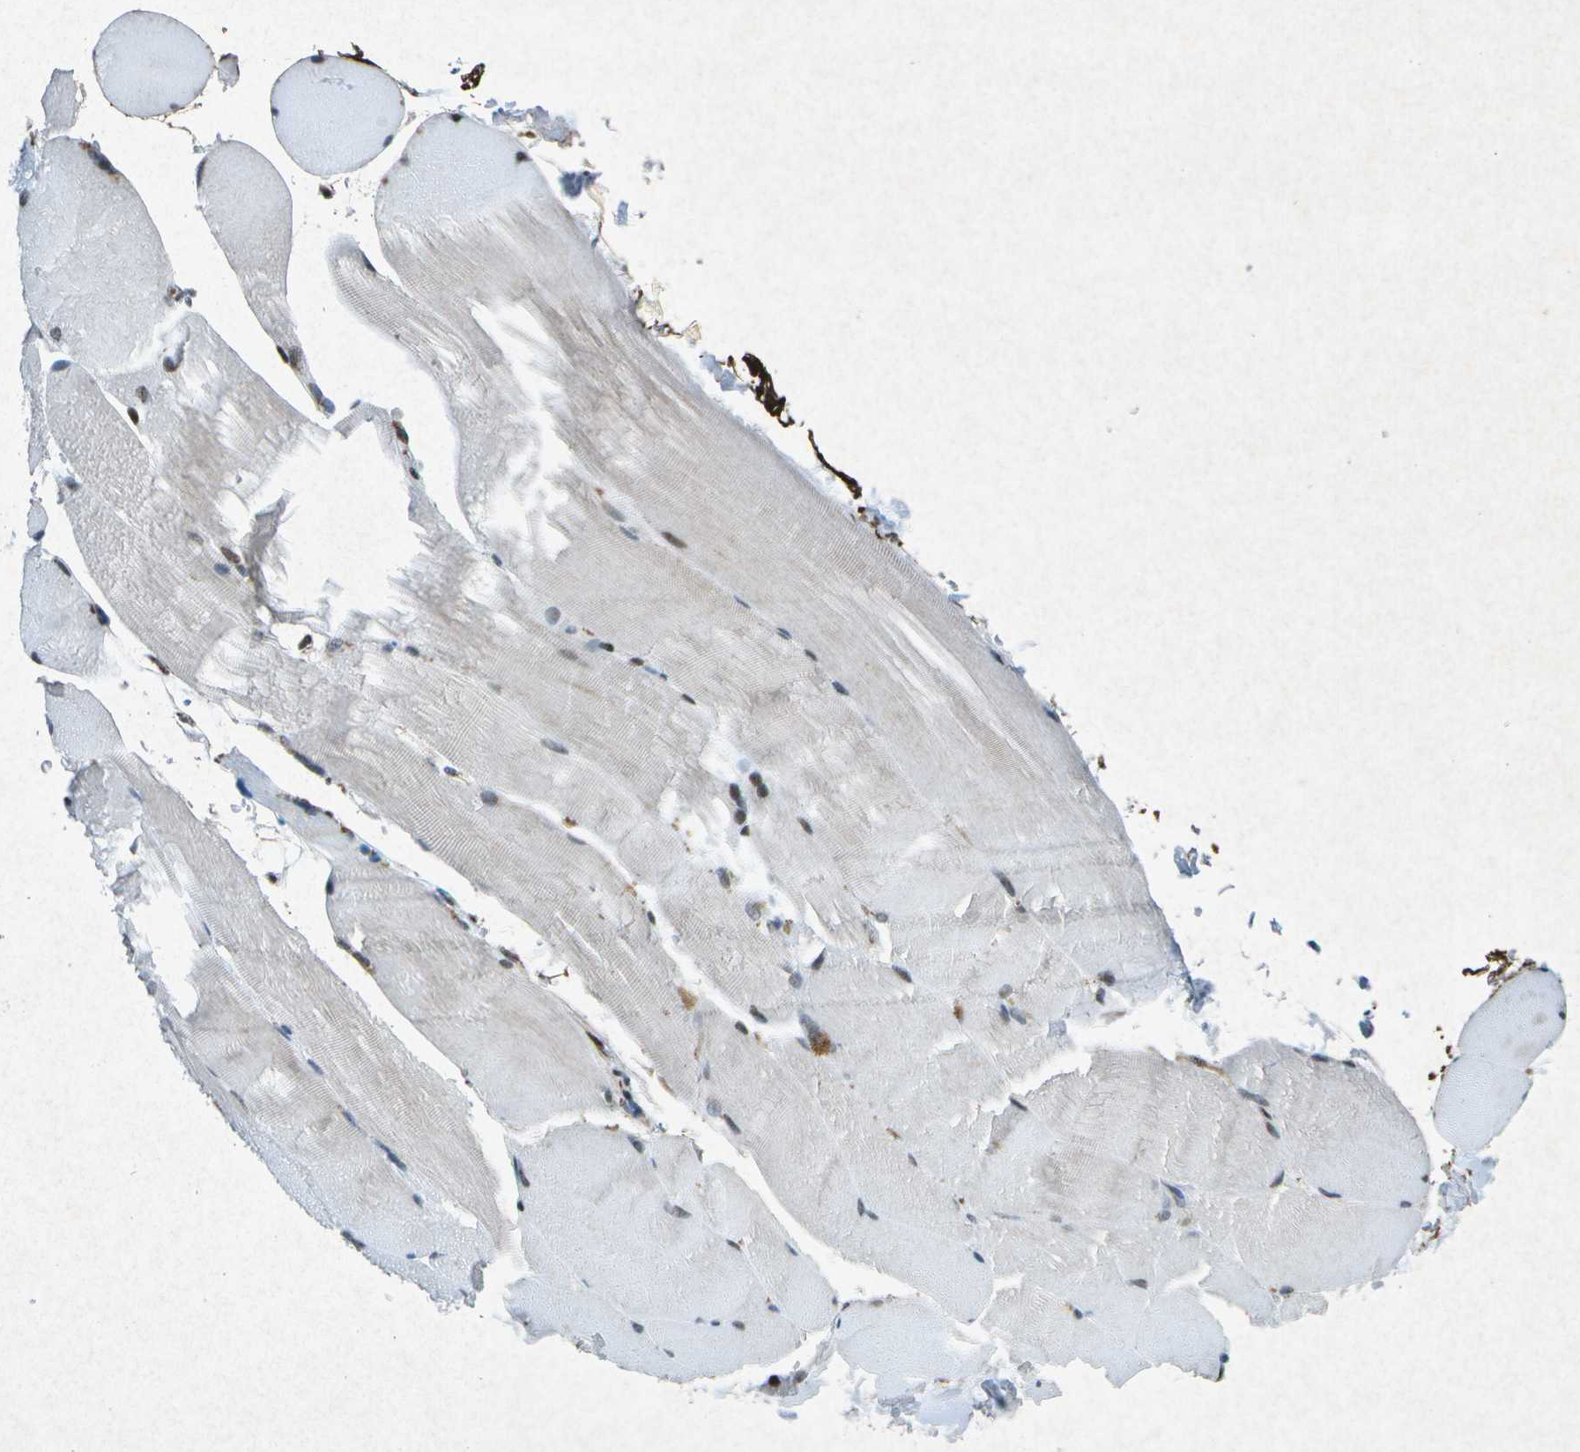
{"staining": {"intensity": "moderate", "quantity": "25%-75%", "location": "nuclear"}, "tissue": "skeletal muscle", "cell_type": "Myocytes", "image_type": "normal", "snomed": [{"axis": "morphology", "description": "Normal tissue, NOS"}, {"axis": "topography", "description": "Skin"}, {"axis": "topography", "description": "Skeletal muscle"}], "caption": "Skeletal muscle stained with DAB (3,3'-diaminobenzidine) immunohistochemistry (IHC) reveals medium levels of moderate nuclear positivity in about 25%-75% of myocytes.", "gene": "MTA2", "patient": {"sex": "male", "age": 83}}